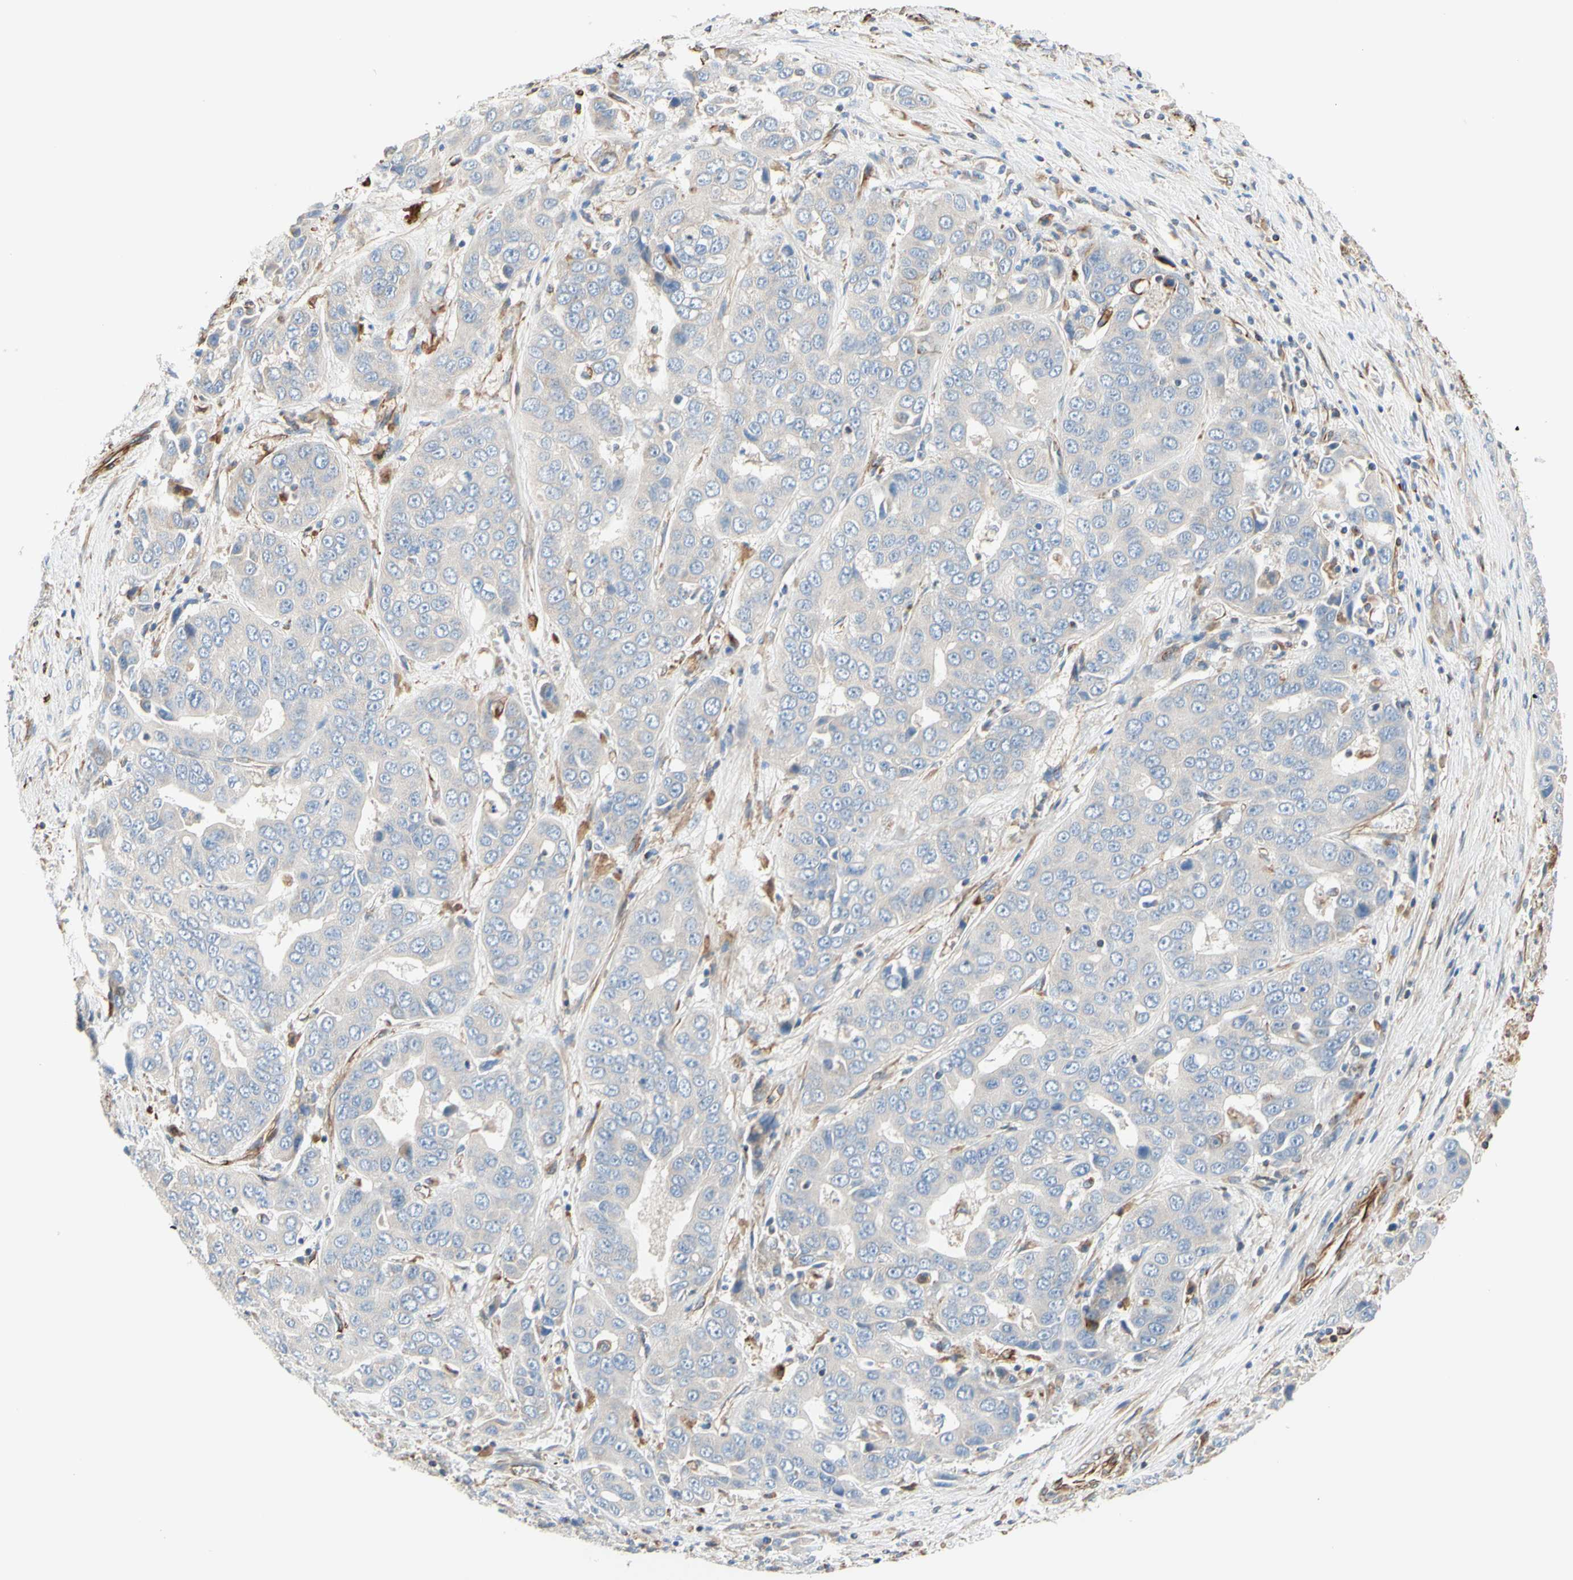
{"staining": {"intensity": "negative", "quantity": "none", "location": "none"}, "tissue": "liver cancer", "cell_type": "Tumor cells", "image_type": "cancer", "snomed": [{"axis": "morphology", "description": "Cholangiocarcinoma"}, {"axis": "topography", "description": "Liver"}], "caption": "DAB immunohistochemical staining of human liver cholangiocarcinoma exhibits no significant expression in tumor cells.", "gene": "TRAF2", "patient": {"sex": "female", "age": 52}}